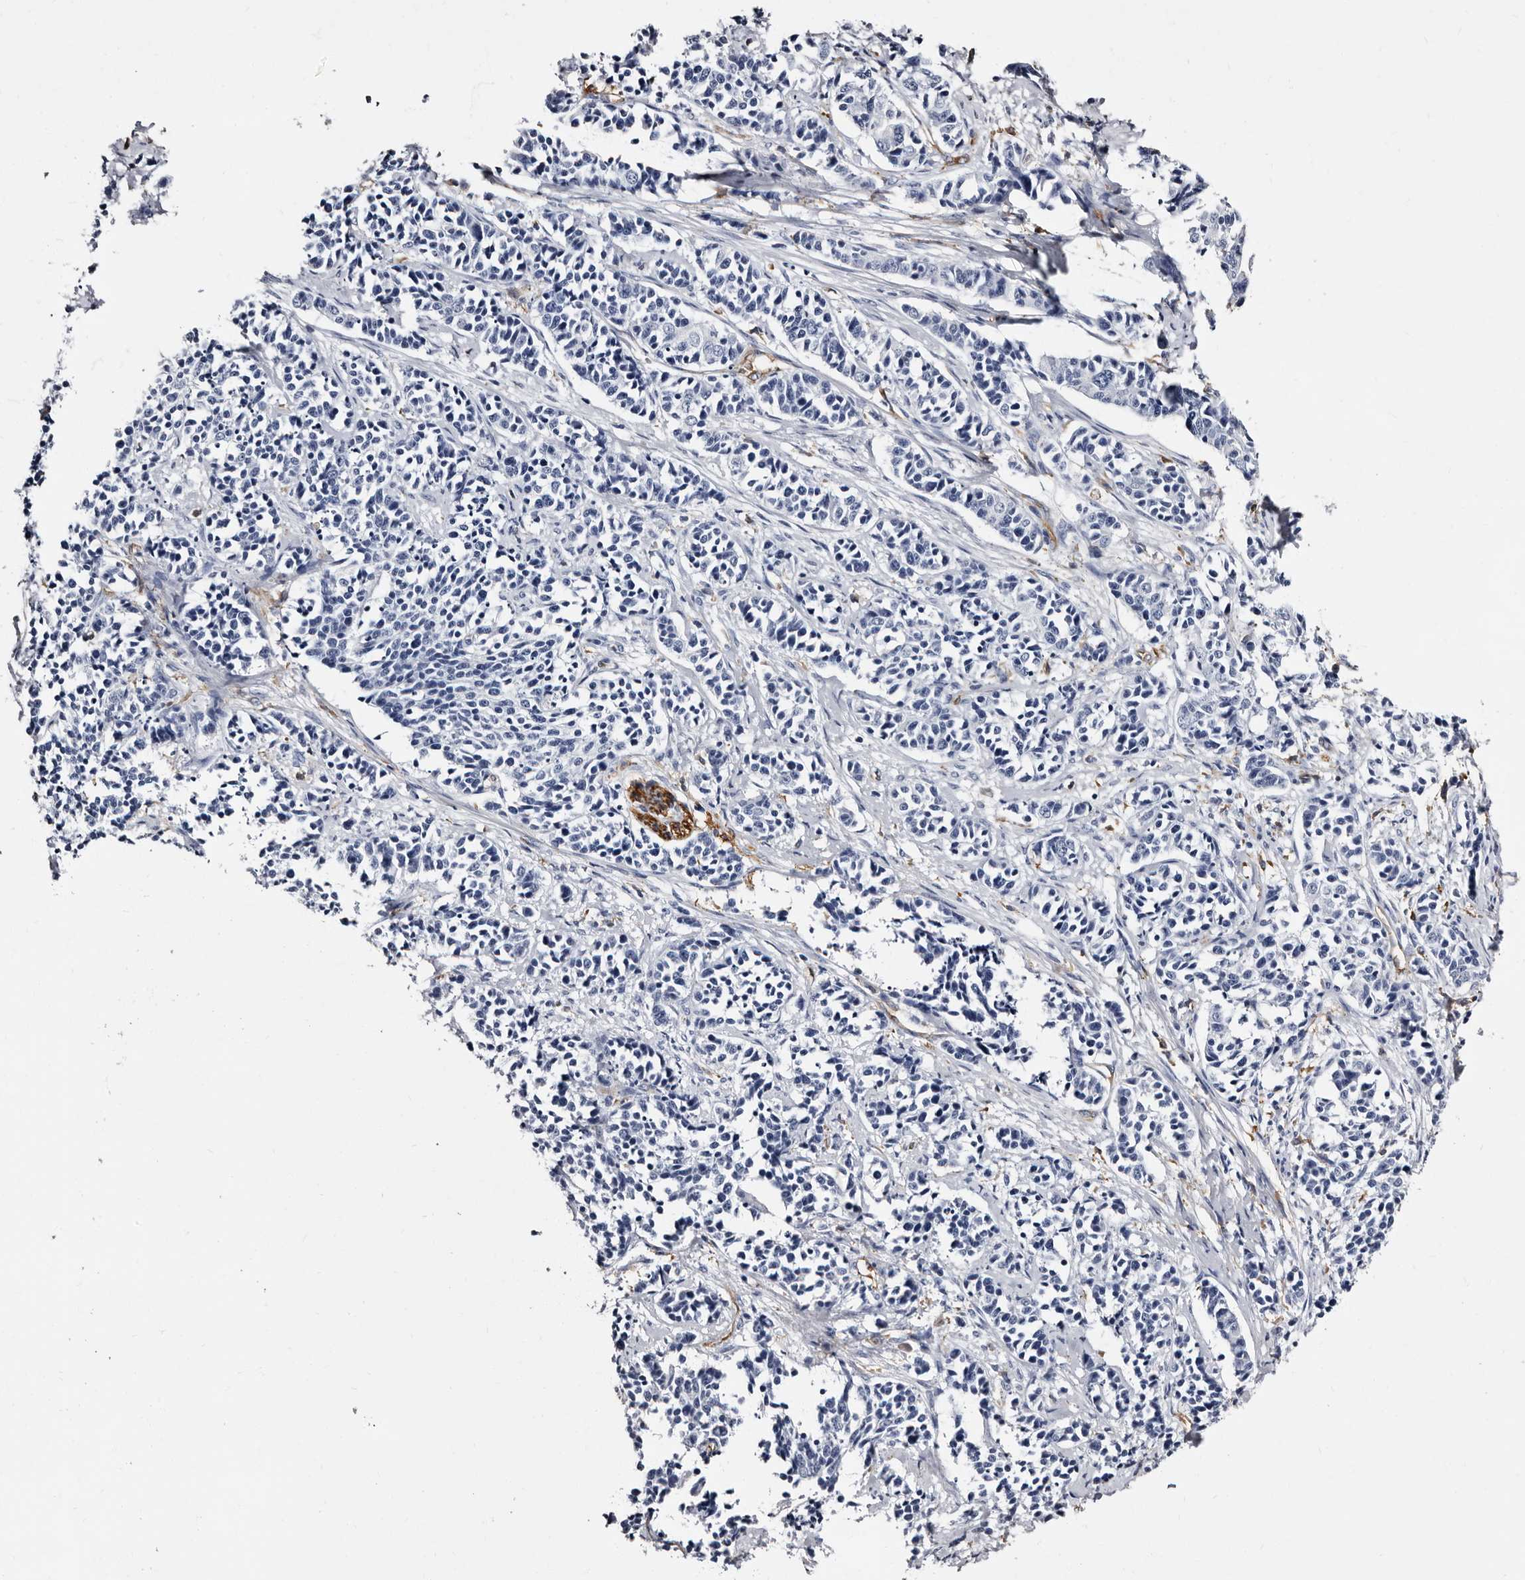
{"staining": {"intensity": "negative", "quantity": "none", "location": "none"}, "tissue": "cervical cancer", "cell_type": "Tumor cells", "image_type": "cancer", "snomed": [{"axis": "morphology", "description": "Normal tissue, NOS"}, {"axis": "morphology", "description": "Squamous cell carcinoma, NOS"}, {"axis": "topography", "description": "Cervix"}], "caption": "High magnification brightfield microscopy of cervical squamous cell carcinoma stained with DAB (brown) and counterstained with hematoxylin (blue): tumor cells show no significant expression.", "gene": "EPB41L3", "patient": {"sex": "female", "age": 35}}